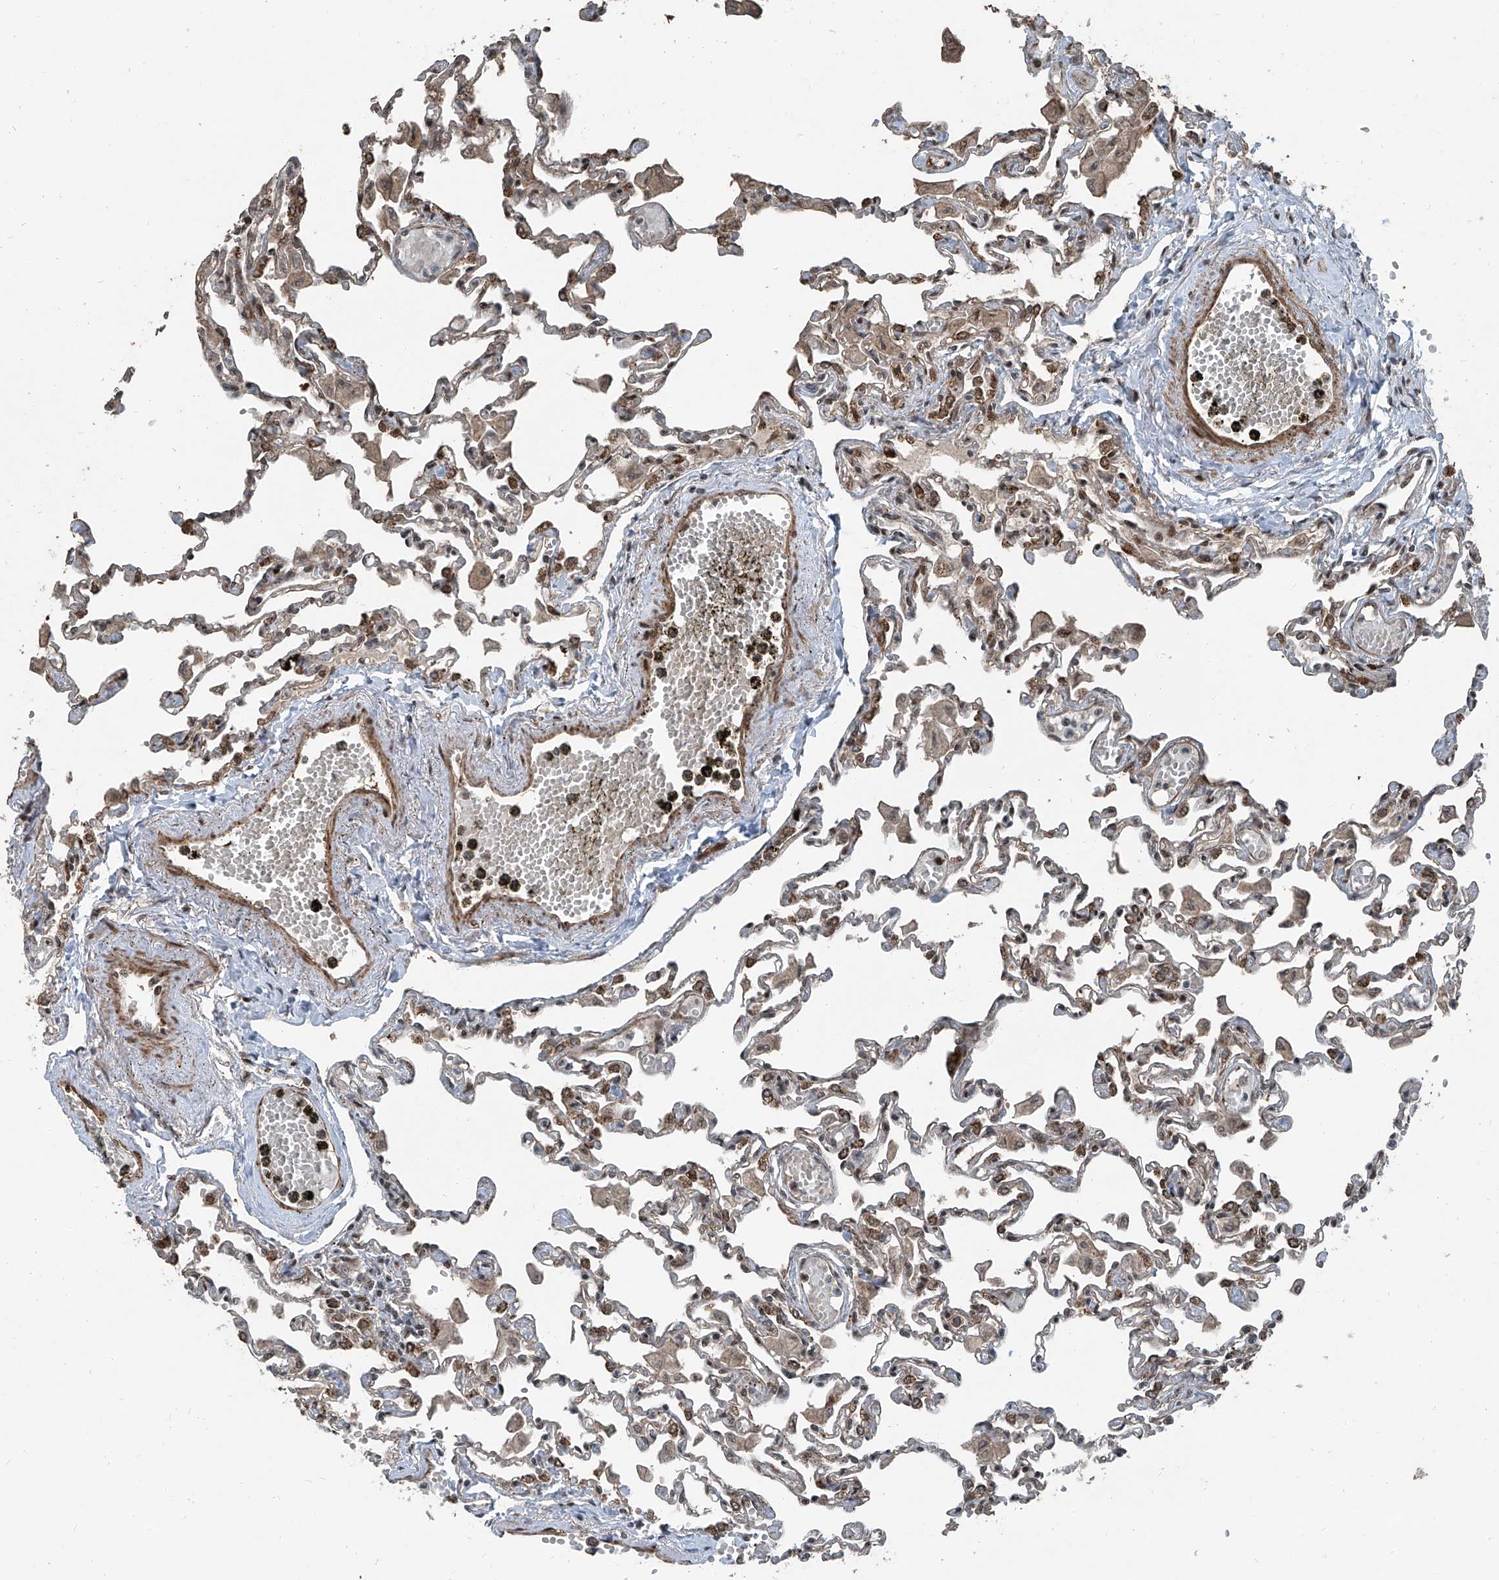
{"staining": {"intensity": "moderate", "quantity": "25%-75%", "location": "cytoplasmic/membranous,nuclear"}, "tissue": "lung", "cell_type": "Alveolar cells", "image_type": "normal", "snomed": [{"axis": "morphology", "description": "Normal tissue, NOS"}, {"axis": "topography", "description": "Bronchus"}, {"axis": "topography", "description": "Lung"}], "caption": "A photomicrograph of human lung stained for a protein shows moderate cytoplasmic/membranous,nuclear brown staining in alveolar cells.", "gene": "ZNF570", "patient": {"sex": "female", "age": 49}}